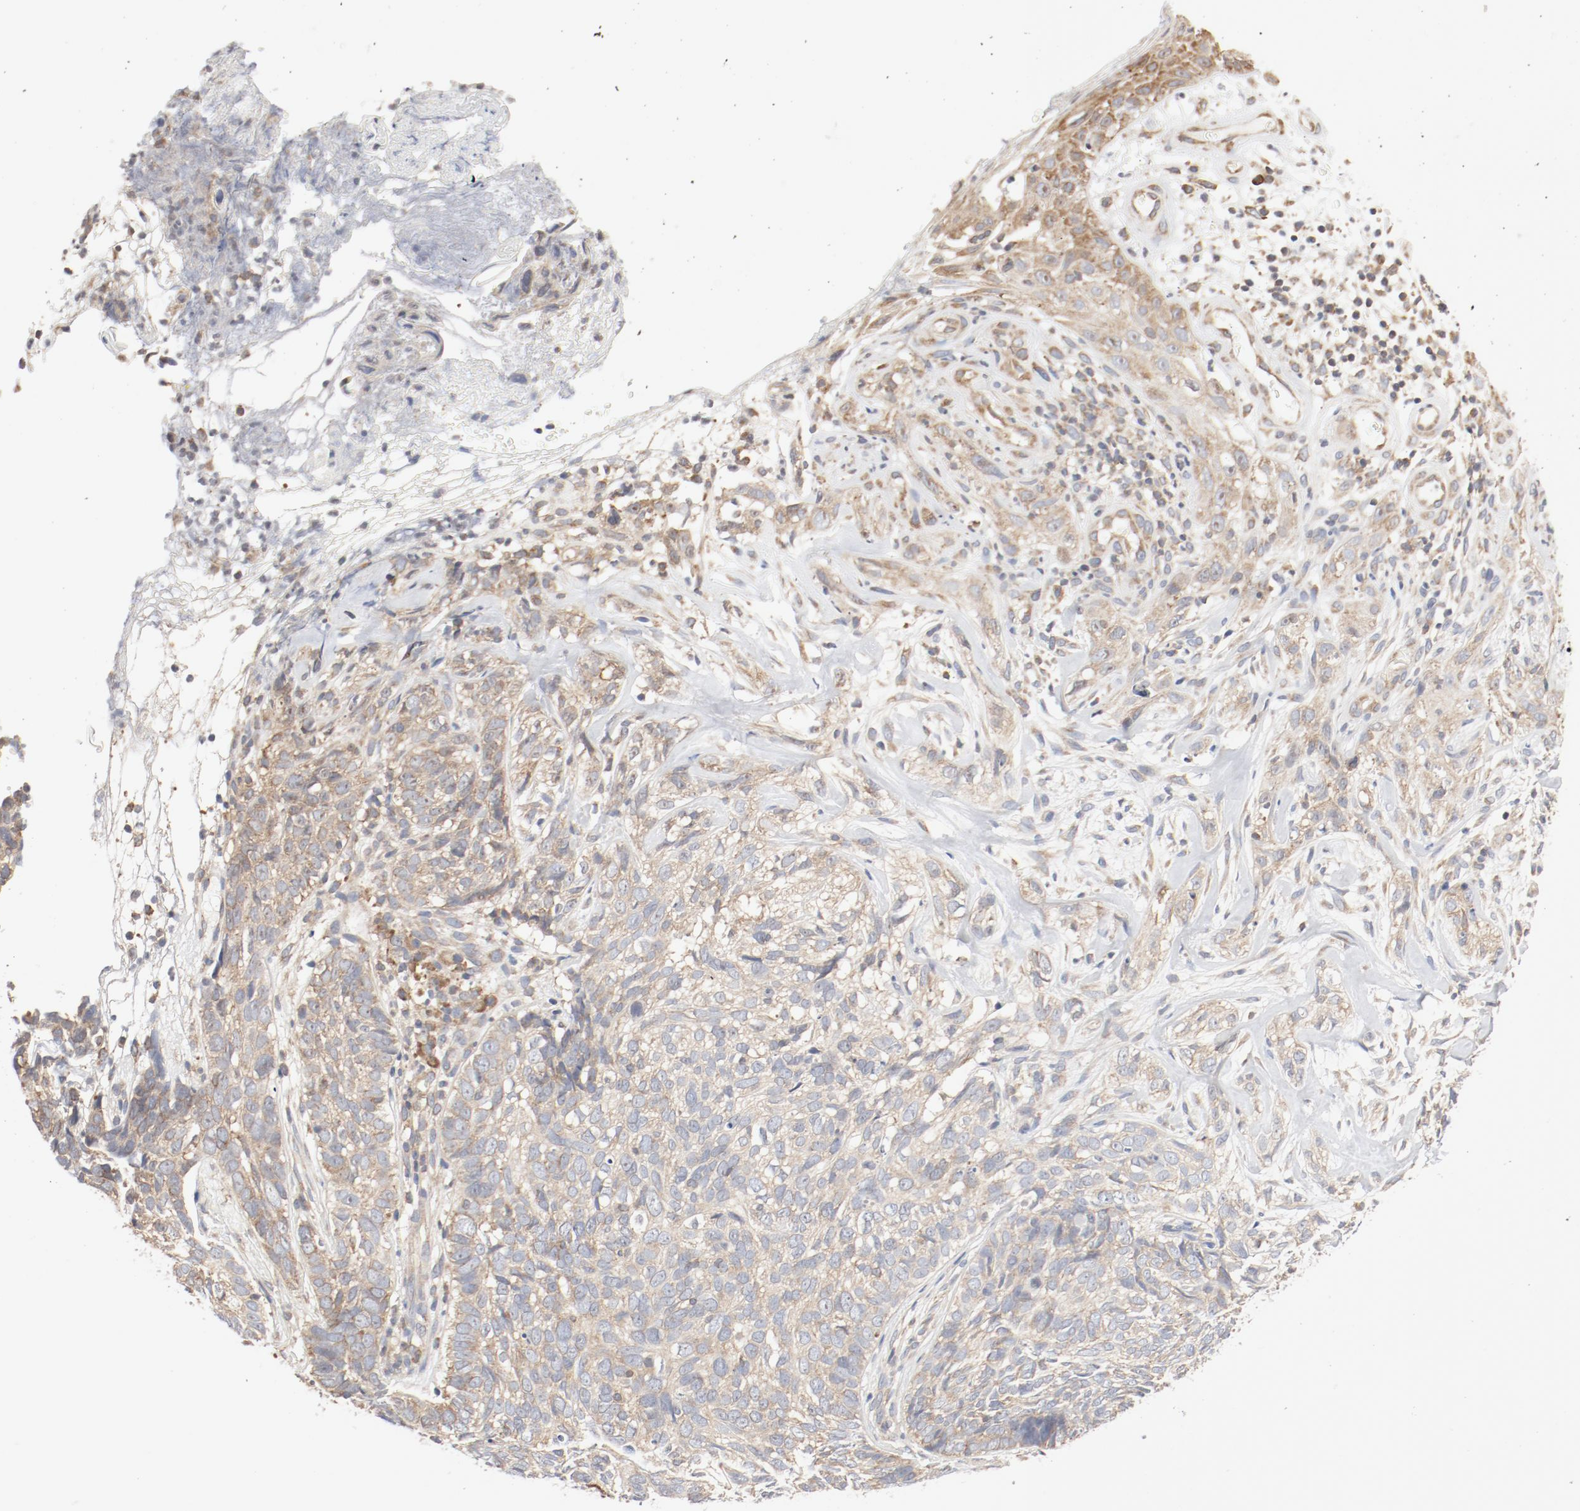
{"staining": {"intensity": "weak", "quantity": ">75%", "location": "cytoplasmic/membranous"}, "tissue": "skin cancer", "cell_type": "Tumor cells", "image_type": "cancer", "snomed": [{"axis": "morphology", "description": "Basal cell carcinoma"}, {"axis": "topography", "description": "Skin"}], "caption": "A histopathology image showing weak cytoplasmic/membranous staining in approximately >75% of tumor cells in skin cancer, as visualized by brown immunohistochemical staining.", "gene": "RPS6", "patient": {"sex": "male", "age": 72}}